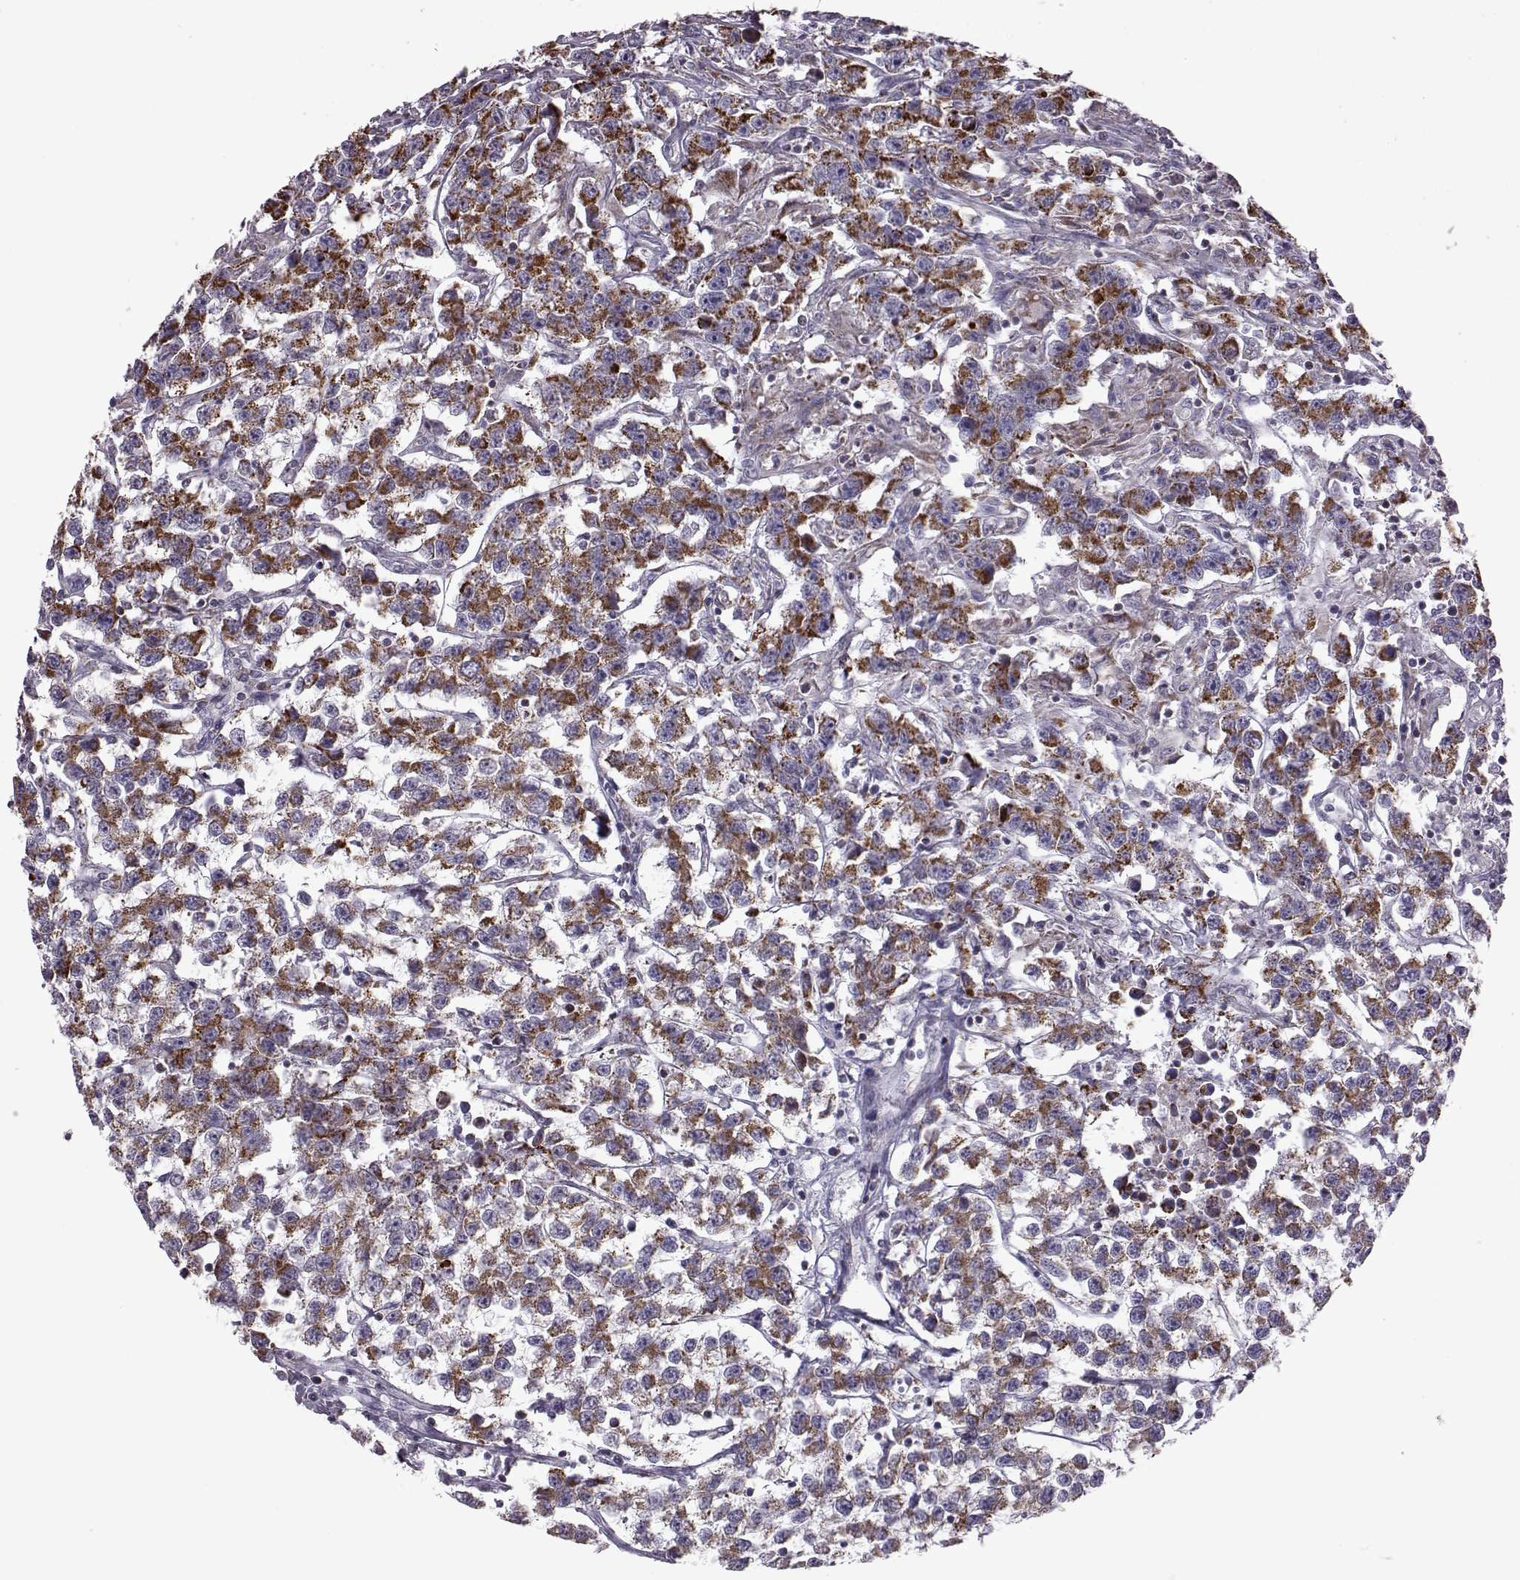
{"staining": {"intensity": "strong", "quantity": ">75%", "location": "cytoplasmic/membranous"}, "tissue": "testis cancer", "cell_type": "Tumor cells", "image_type": "cancer", "snomed": [{"axis": "morphology", "description": "Seminoma, NOS"}, {"axis": "topography", "description": "Testis"}], "caption": "Testis cancer tissue exhibits strong cytoplasmic/membranous positivity in about >75% of tumor cells, visualized by immunohistochemistry.", "gene": "RIMS2", "patient": {"sex": "male", "age": 59}}